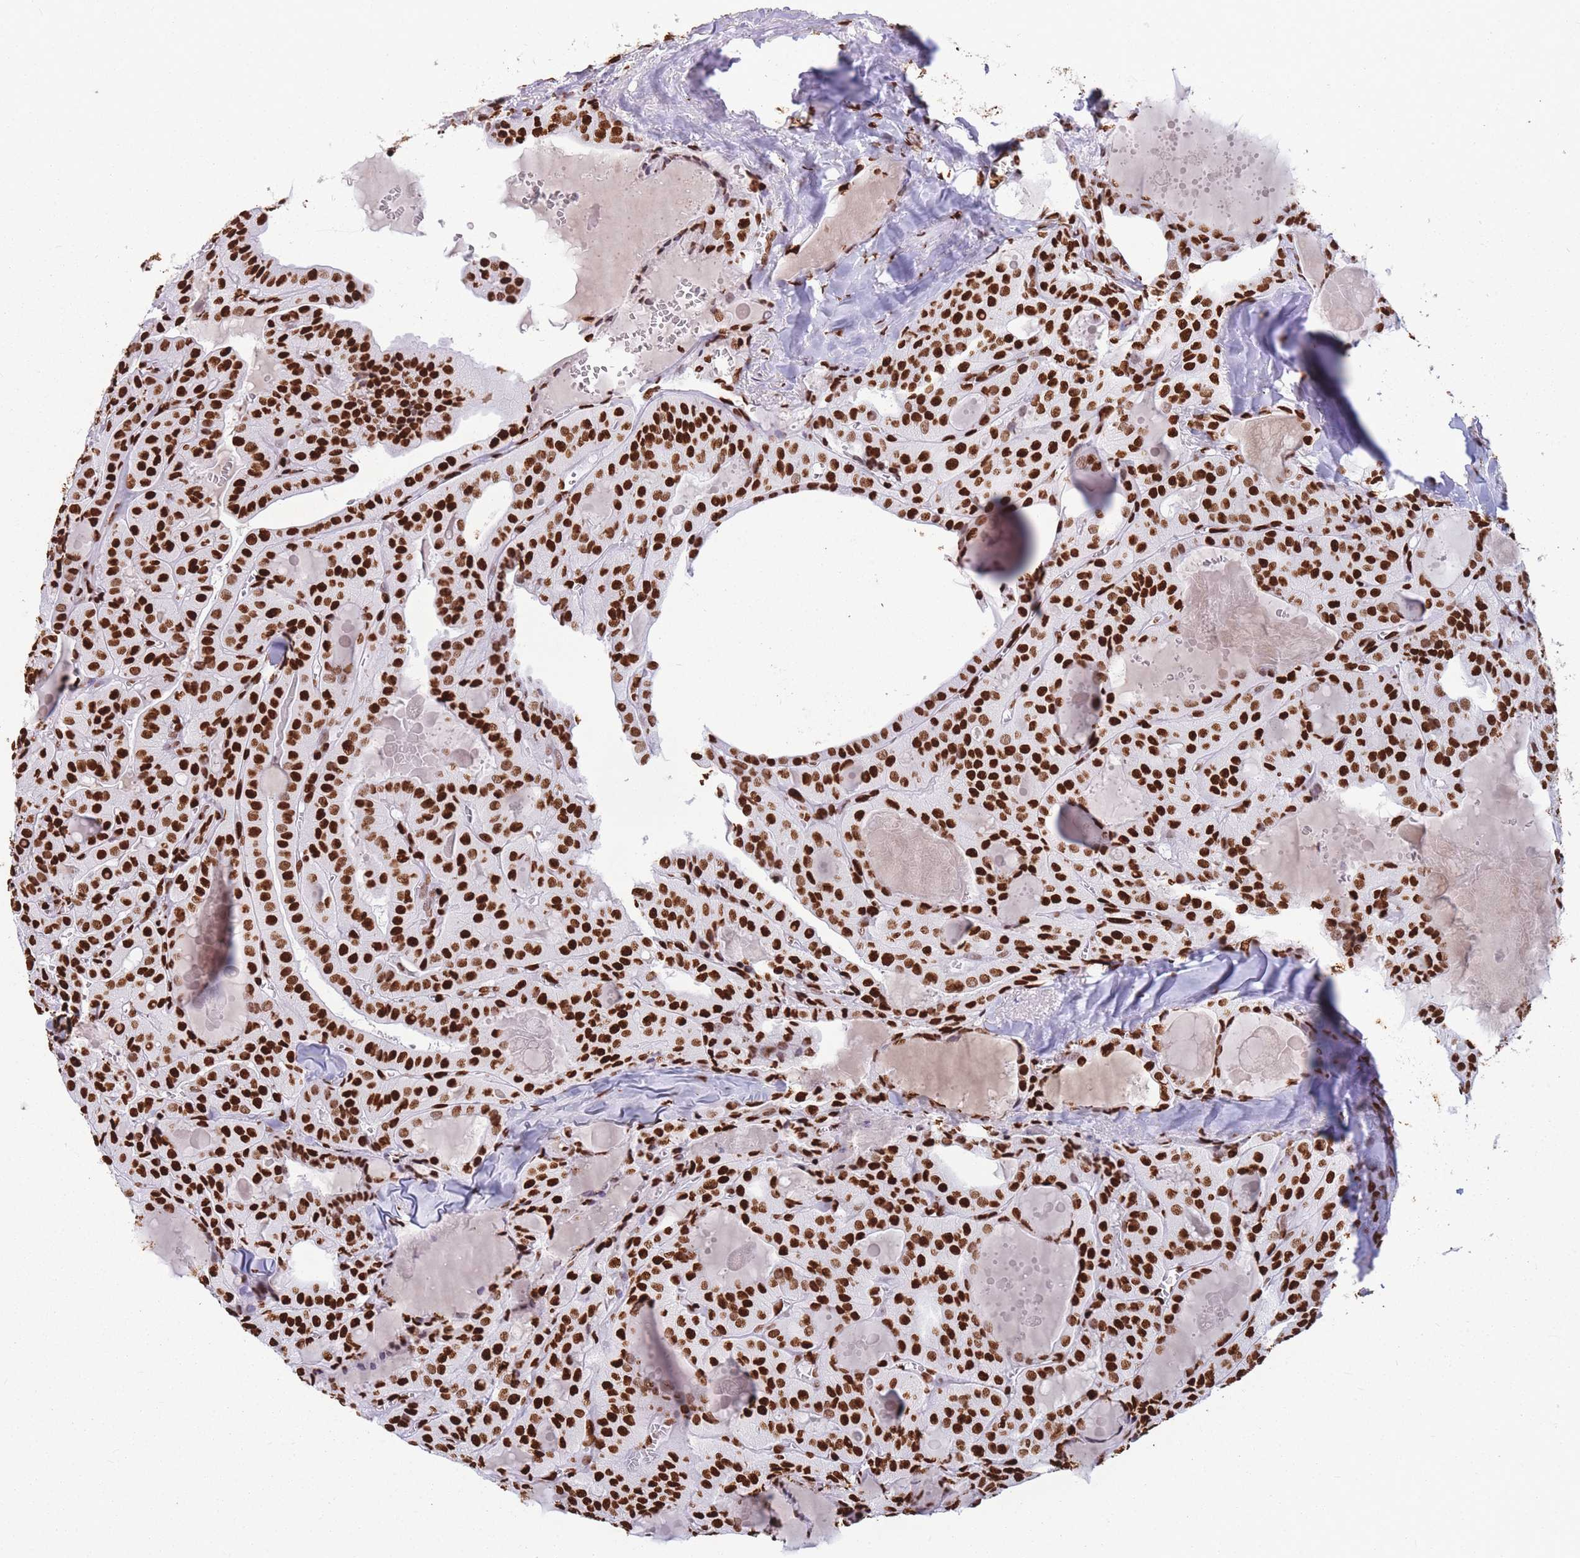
{"staining": {"intensity": "strong", "quantity": ">75%", "location": "nuclear"}, "tissue": "thyroid cancer", "cell_type": "Tumor cells", "image_type": "cancer", "snomed": [{"axis": "morphology", "description": "Papillary adenocarcinoma, NOS"}, {"axis": "topography", "description": "Thyroid gland"}], "caption": "Tumor cells demonstrate high levels of strong nuclear staining in about >75% of cells in human thyroid cancer (papillary adenocarcinoma). (brown staining indicates protein expression, while blue staining denotes nuclei).", "gene": "HNRNPUL1", "patient": {"sex": "male", "age": 52}}